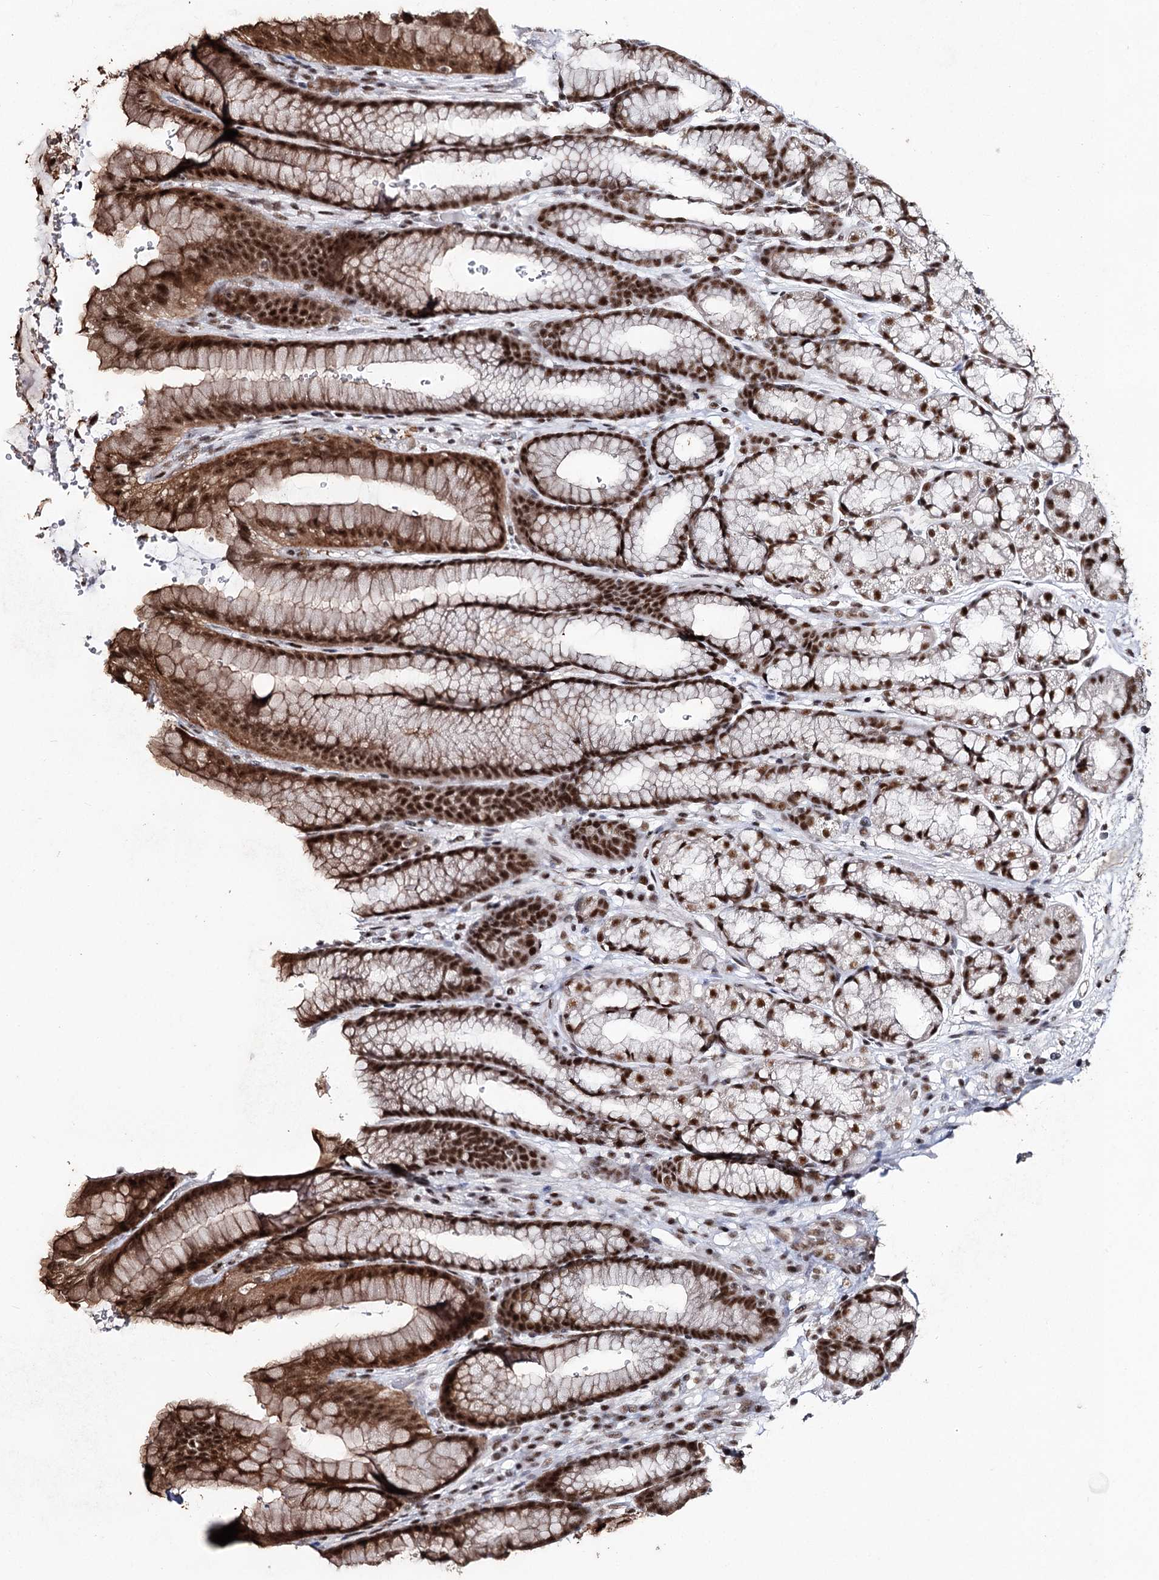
{"staining": {"intensity": "strong", "quantity": ">75%", "location": "cytoplasmic/membranous,nuclear"}, "tissue": "stomach", "cell_type": "Glandular cells", "image_type": "normal", "snomed": [{"axis": "morphology", "description": "Normal tissue, NOS"}, {"axis": "morphology", "description": "Adenocarcinoma, NOS"}, {"axis": "topography", "description": "Stomach"}], "caption": "About >75% of glandular cells in unremarkable human stomach reveal strong cytoplasmic/membranous,nuclear protein staining as visualized by brown immunohistochemical staining.", "gene": "U2SURP", "patient": {"sex": "male", "age": 57}}